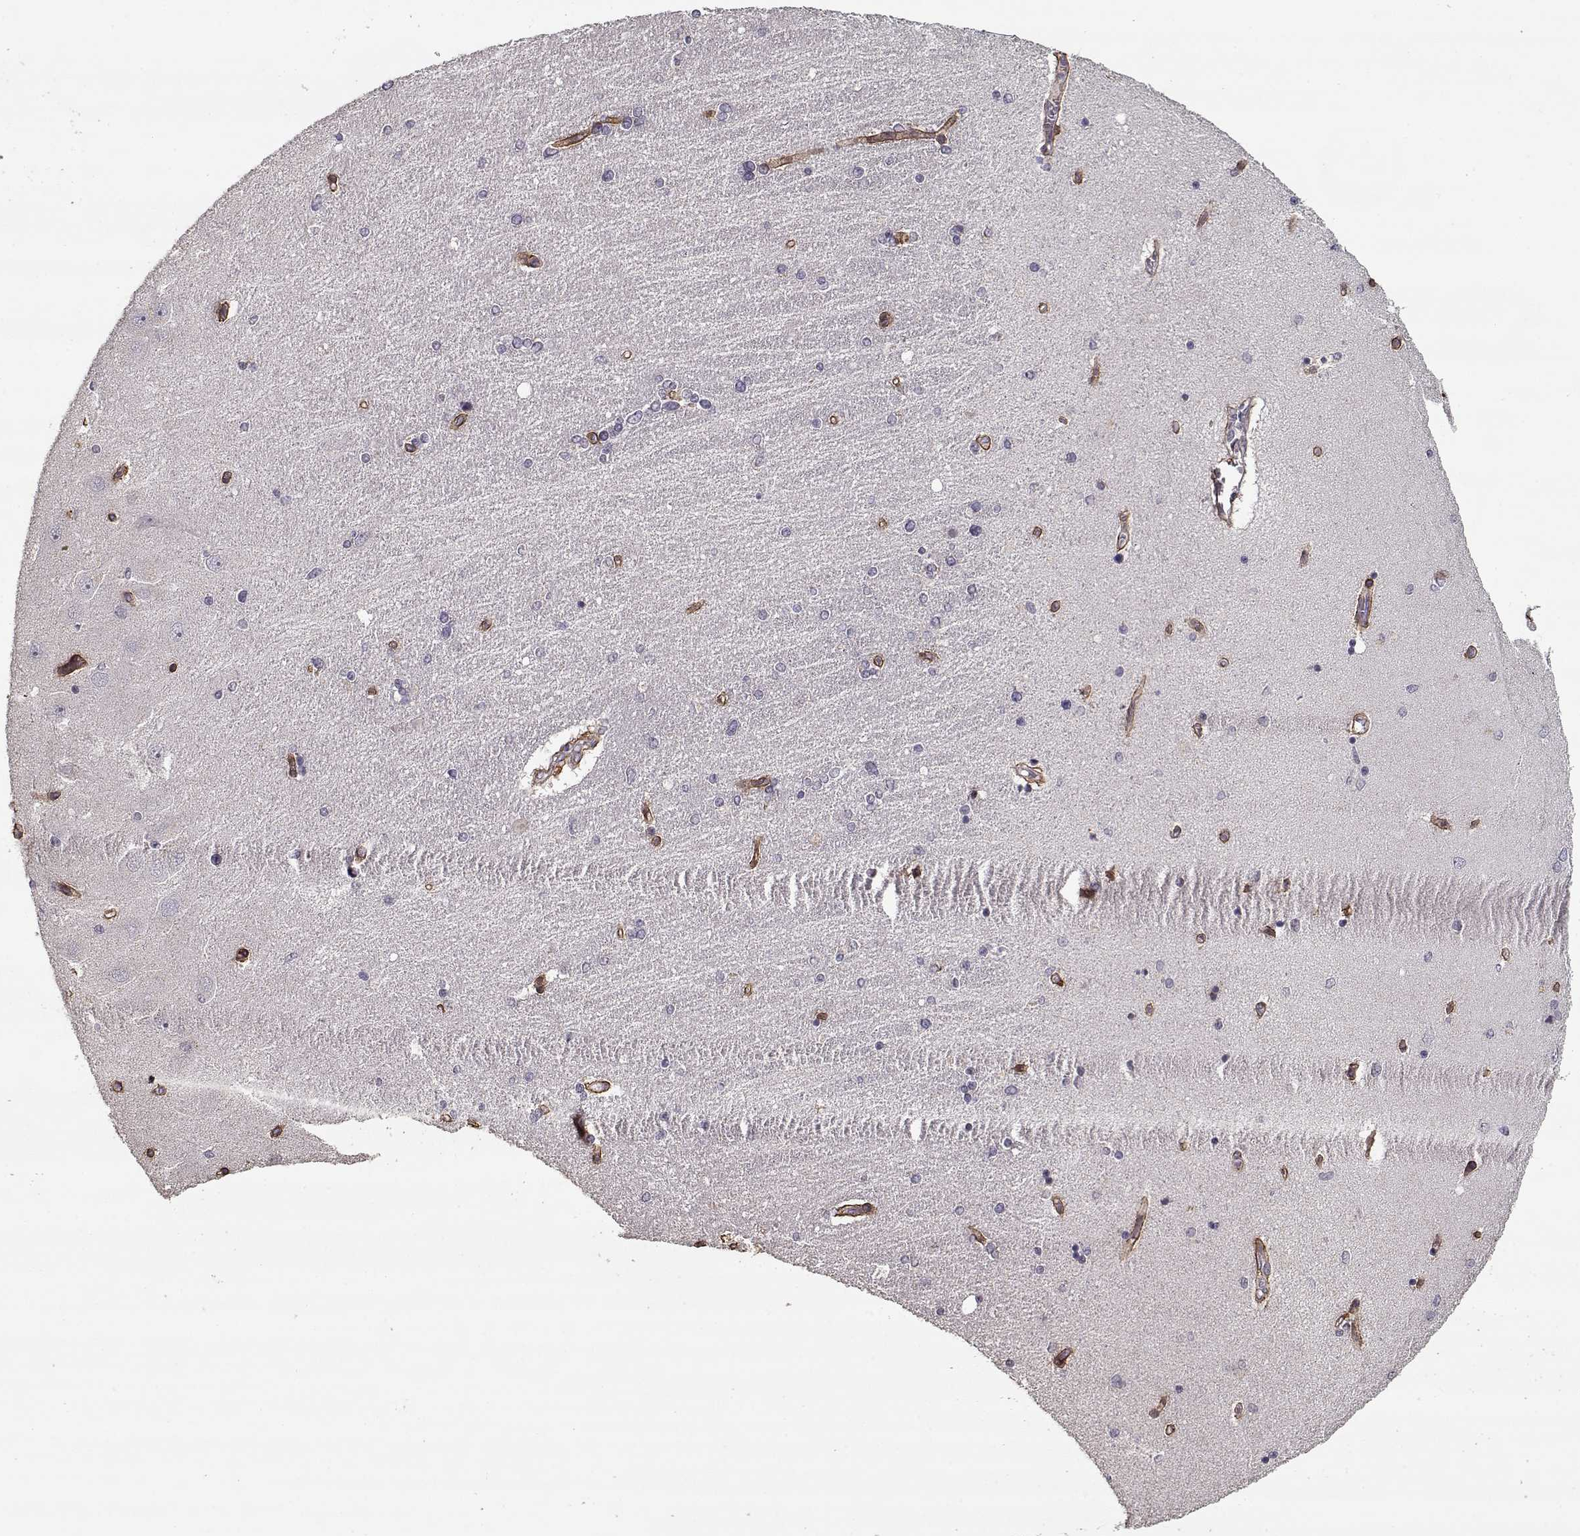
{"staining": {"intensity": "negative", "quantity": "none", "location": "none"}, "tissue": "hippocampus", "cell_type": "Glial cells", "image_type": "normal", "snomed": [{"axis": "morphology", "description": "Normal tissue, NOS"}, {"axis": "topography", "description": "Hippocampus"}], "caption": "IHC image of normal hippocampus stained for a protein (brown), which shows no positivity in glial cells. (Stains: DAB (3,3'-diaminobenzidine) IHC with hematoxylin counter stain, Microscopy: brightfield microscopy at high magnification).", "gene": "LAMA2", "patient": {"sex": "female", "age": 54}}